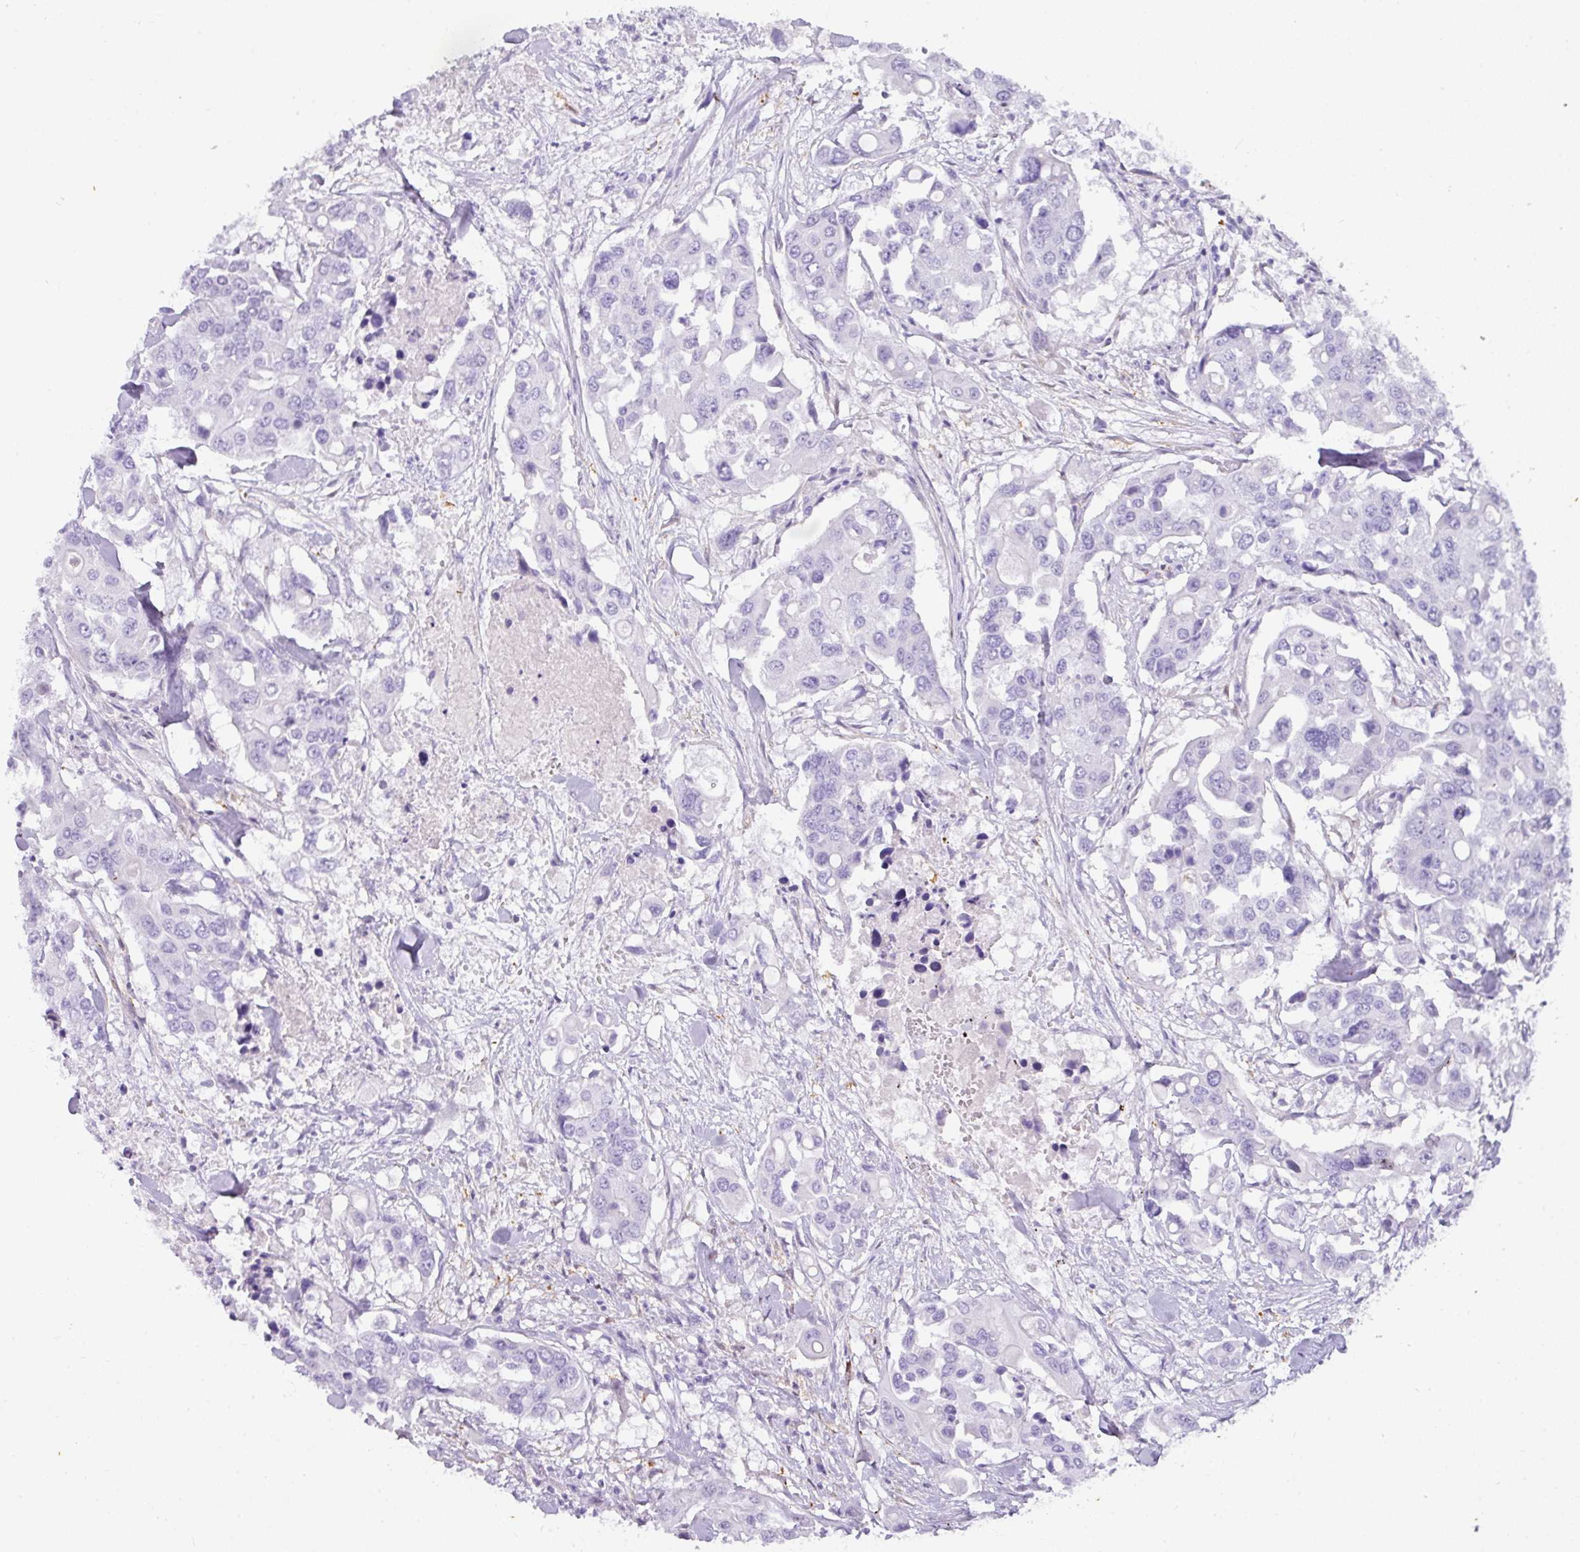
{"staining": {"intensity": "negative", "quantity": "none", "location": "none"}, "tissue": "colorectal cancer", "cell_type": "Tumor cells", "image_type": "cancer", "snomed": [{"axis": "morphology", "description": "Adenocarcinoma, NOS"}, {"axis": "topography", "description": "Colon"}], "caption": "DAB (3,3'-diaminobenzidine) immunohistochemical staining of human colorectal cancer exhibits no significant positivity in tumor cells. (DAB immunohistochemistry, high magnification).", "gene": "OR52N1", "patient": {"sex": "male", "age": 77}}